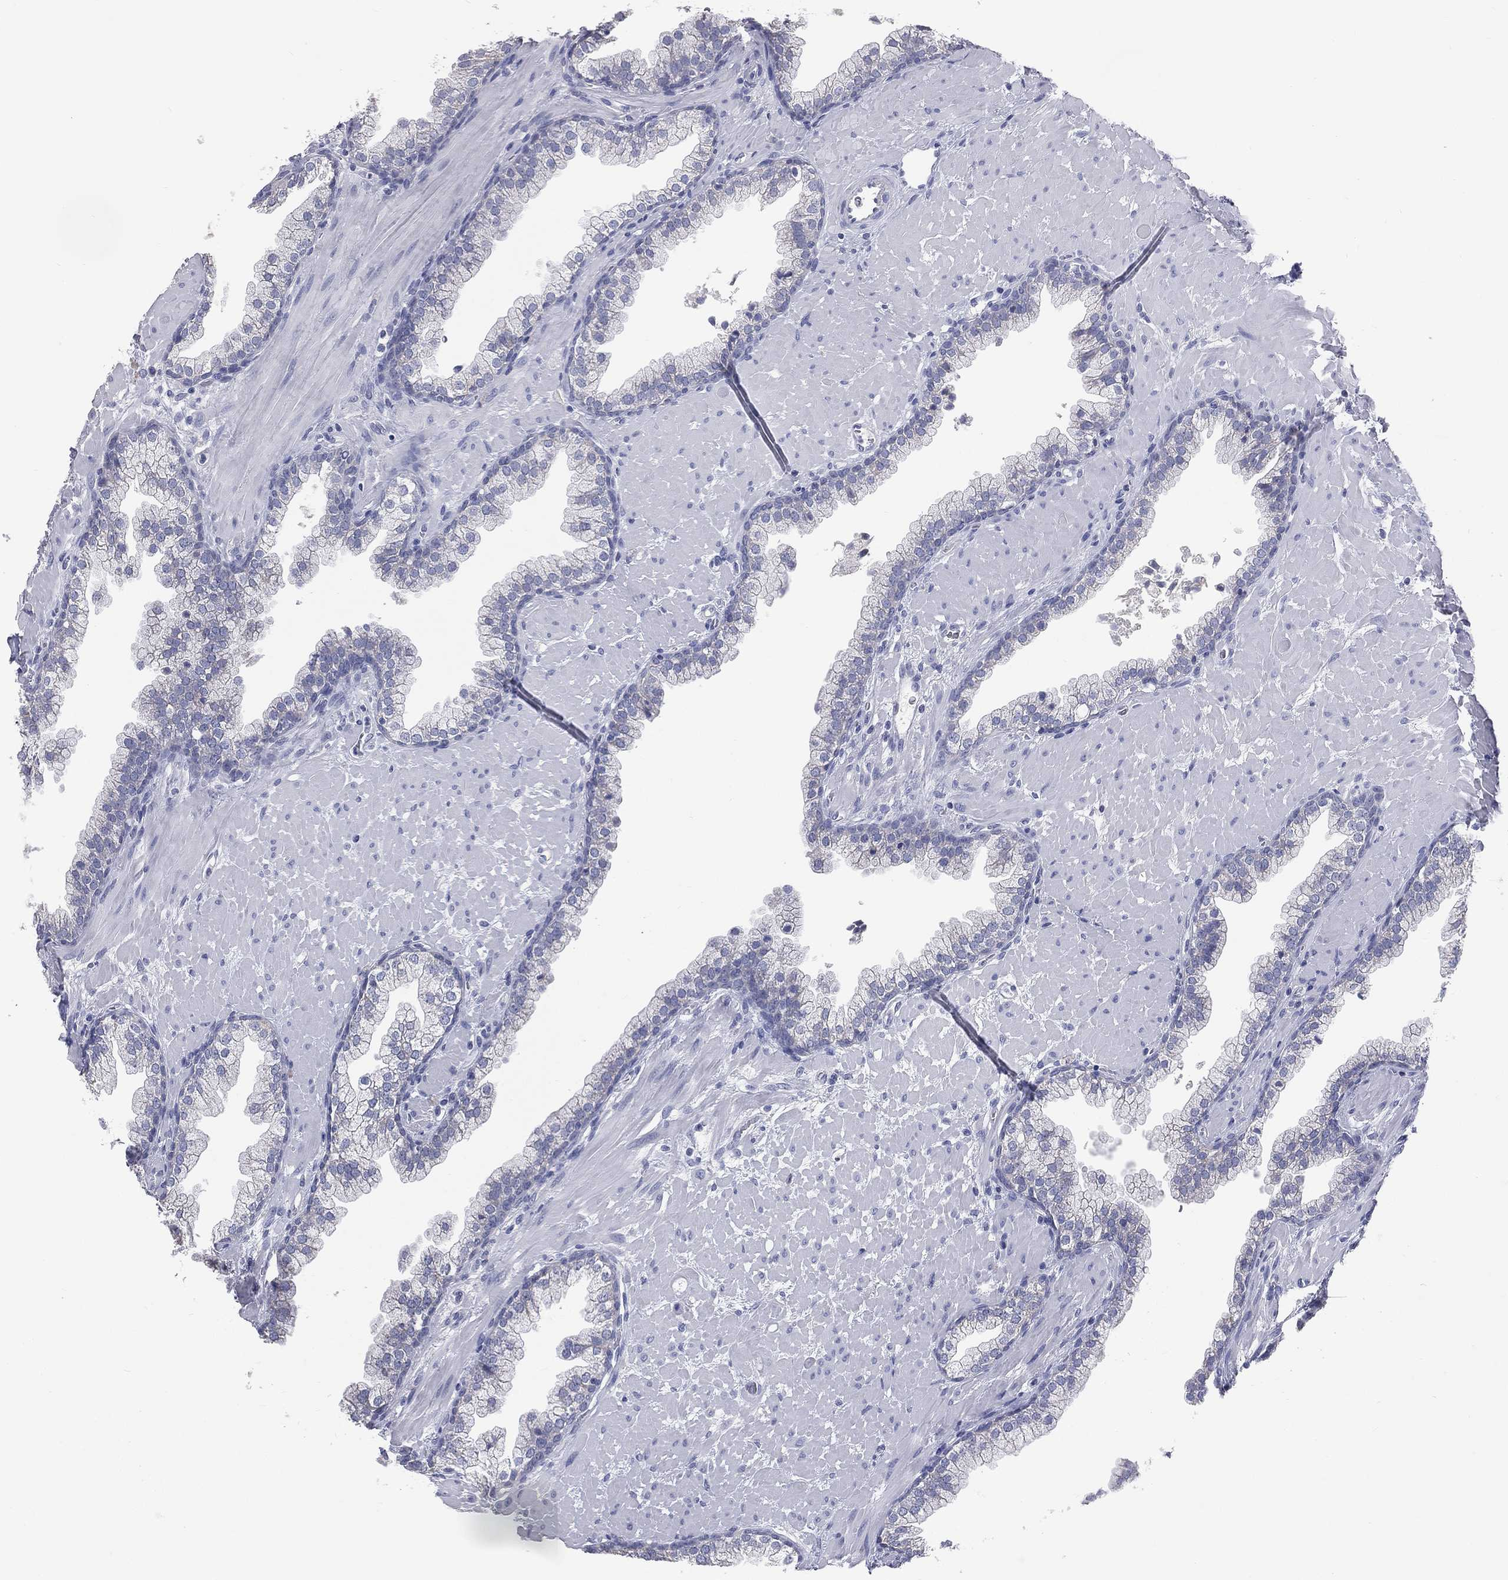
{"staining": {"intensity": "negative", "quantity": "none", "location": "none"}, "tissue": "prostate", "cell_type": "Glandular cells", "image_type": "normal", "snomed": [{"axis": "morphology", "description": "Normal tissue, NOS"}, {"axis": "topography", "description": "Prostate"}], "caption": "This is a micrograph of IHC staining of benign prostate, which shows no staining in glandular cells. Brightfield microscopy of immunohistochemistry (IHC) stained with DAB (brown) and hematoxylin (blue), captured at high magnification.", "gene": "STK31", "patient": {"sex": "male", "age": 63}}